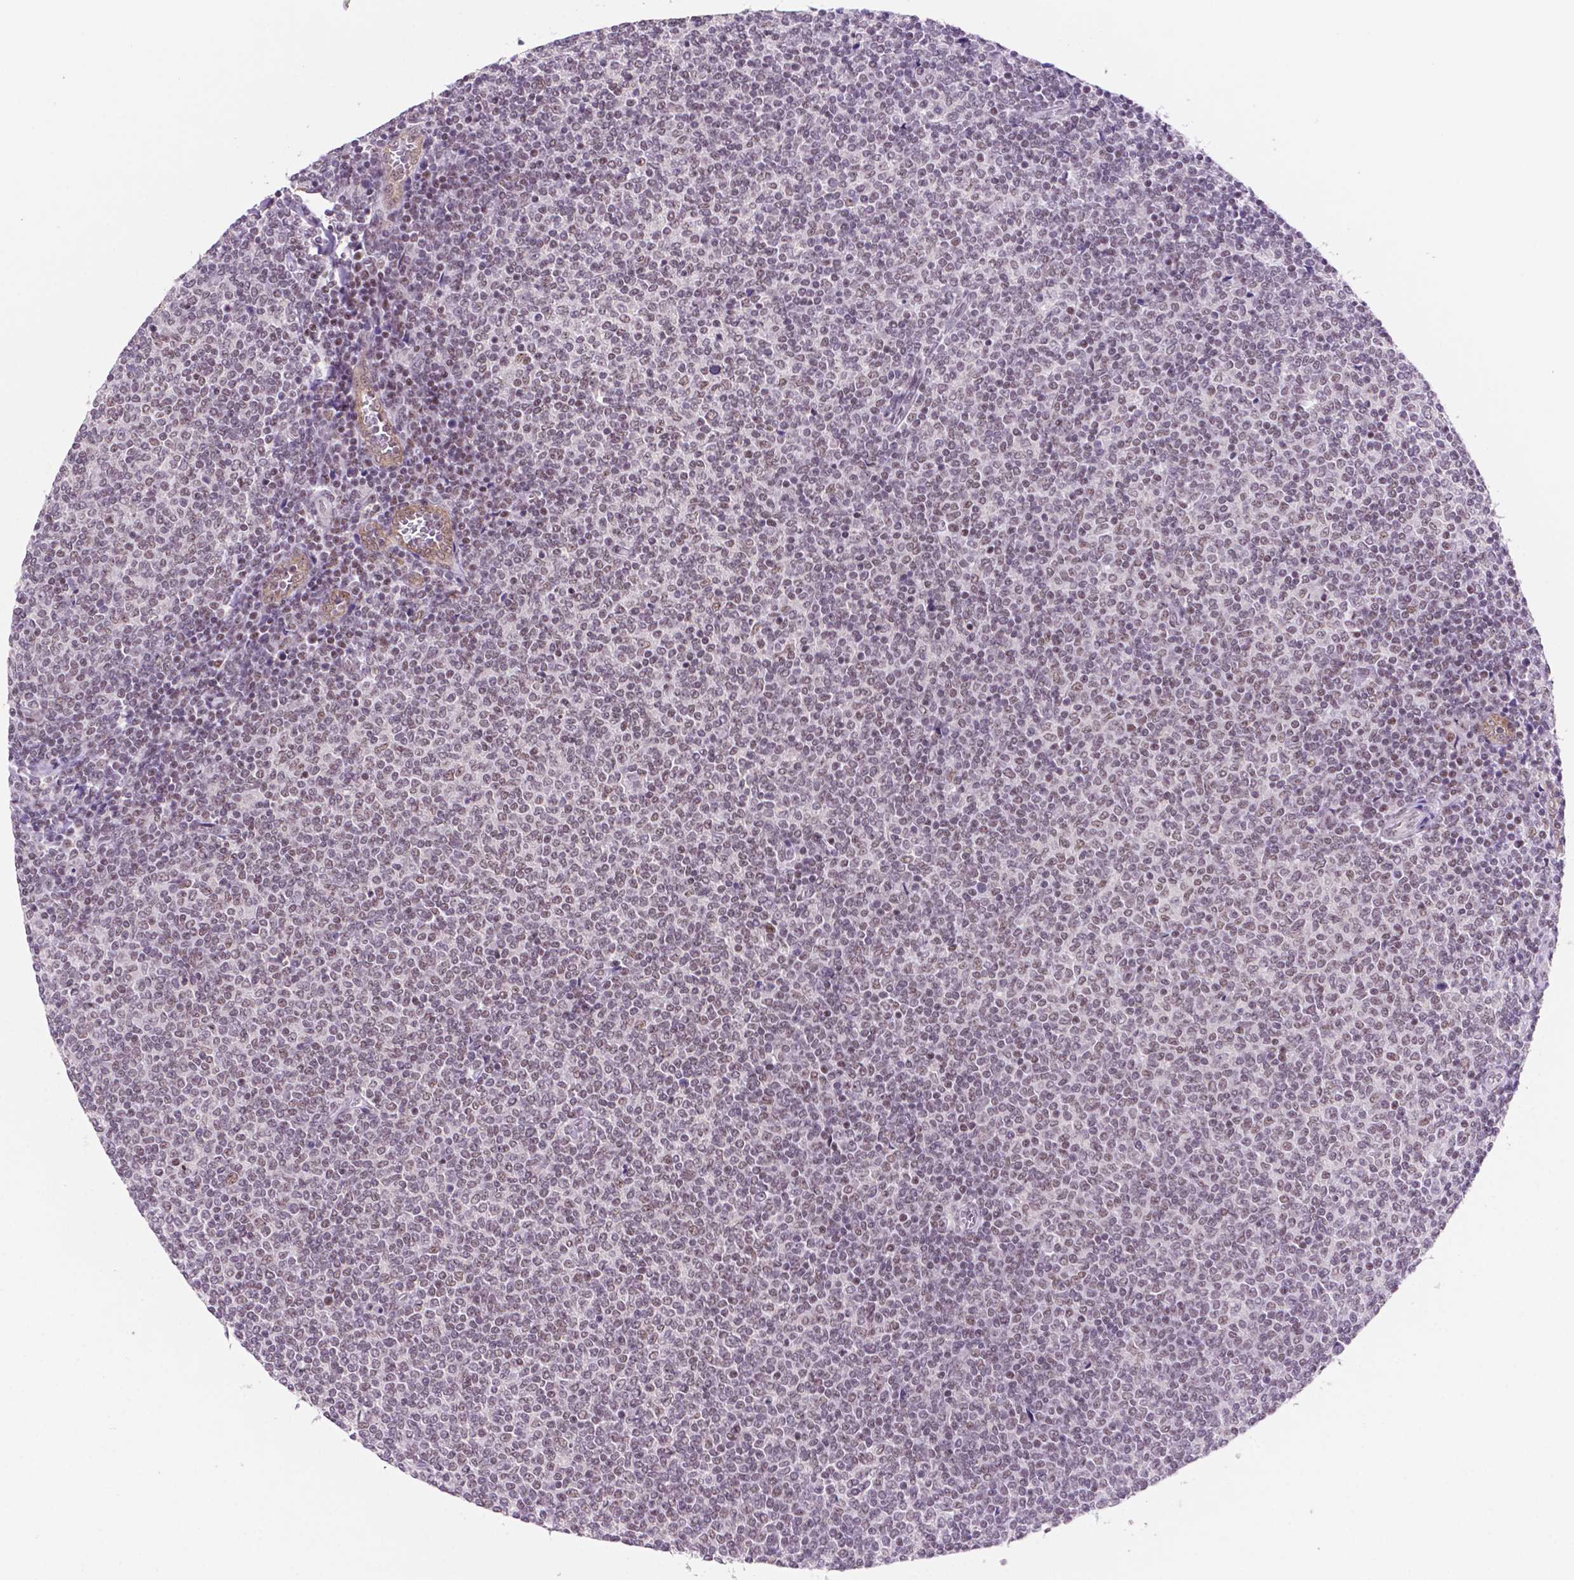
{"staining": {"intensity": "negative", "quantity": "none", "location": "none"}, "tissue": "lymphoma", "cell_type": "Tumor cells", "image_type": "cancer", "snomed": [{"axis": "morphology", "description": "Malignant lymphoma, non-Hodgkin's type, Low grade"}, {"axis": "topography", "description": "Lymph node"}], "caption": "The histopathology image shows no significant expression in tumor cells of lymphoma. The staining was performed using DAB (3,3'-diaminobenzidine) to visualize the protein expression in brown, while the nuclei were stained in blue with hematoxylin (Magnification: 20x).", "gene": "NCOR1", "patient": {"sex": "male", "age": 52}}